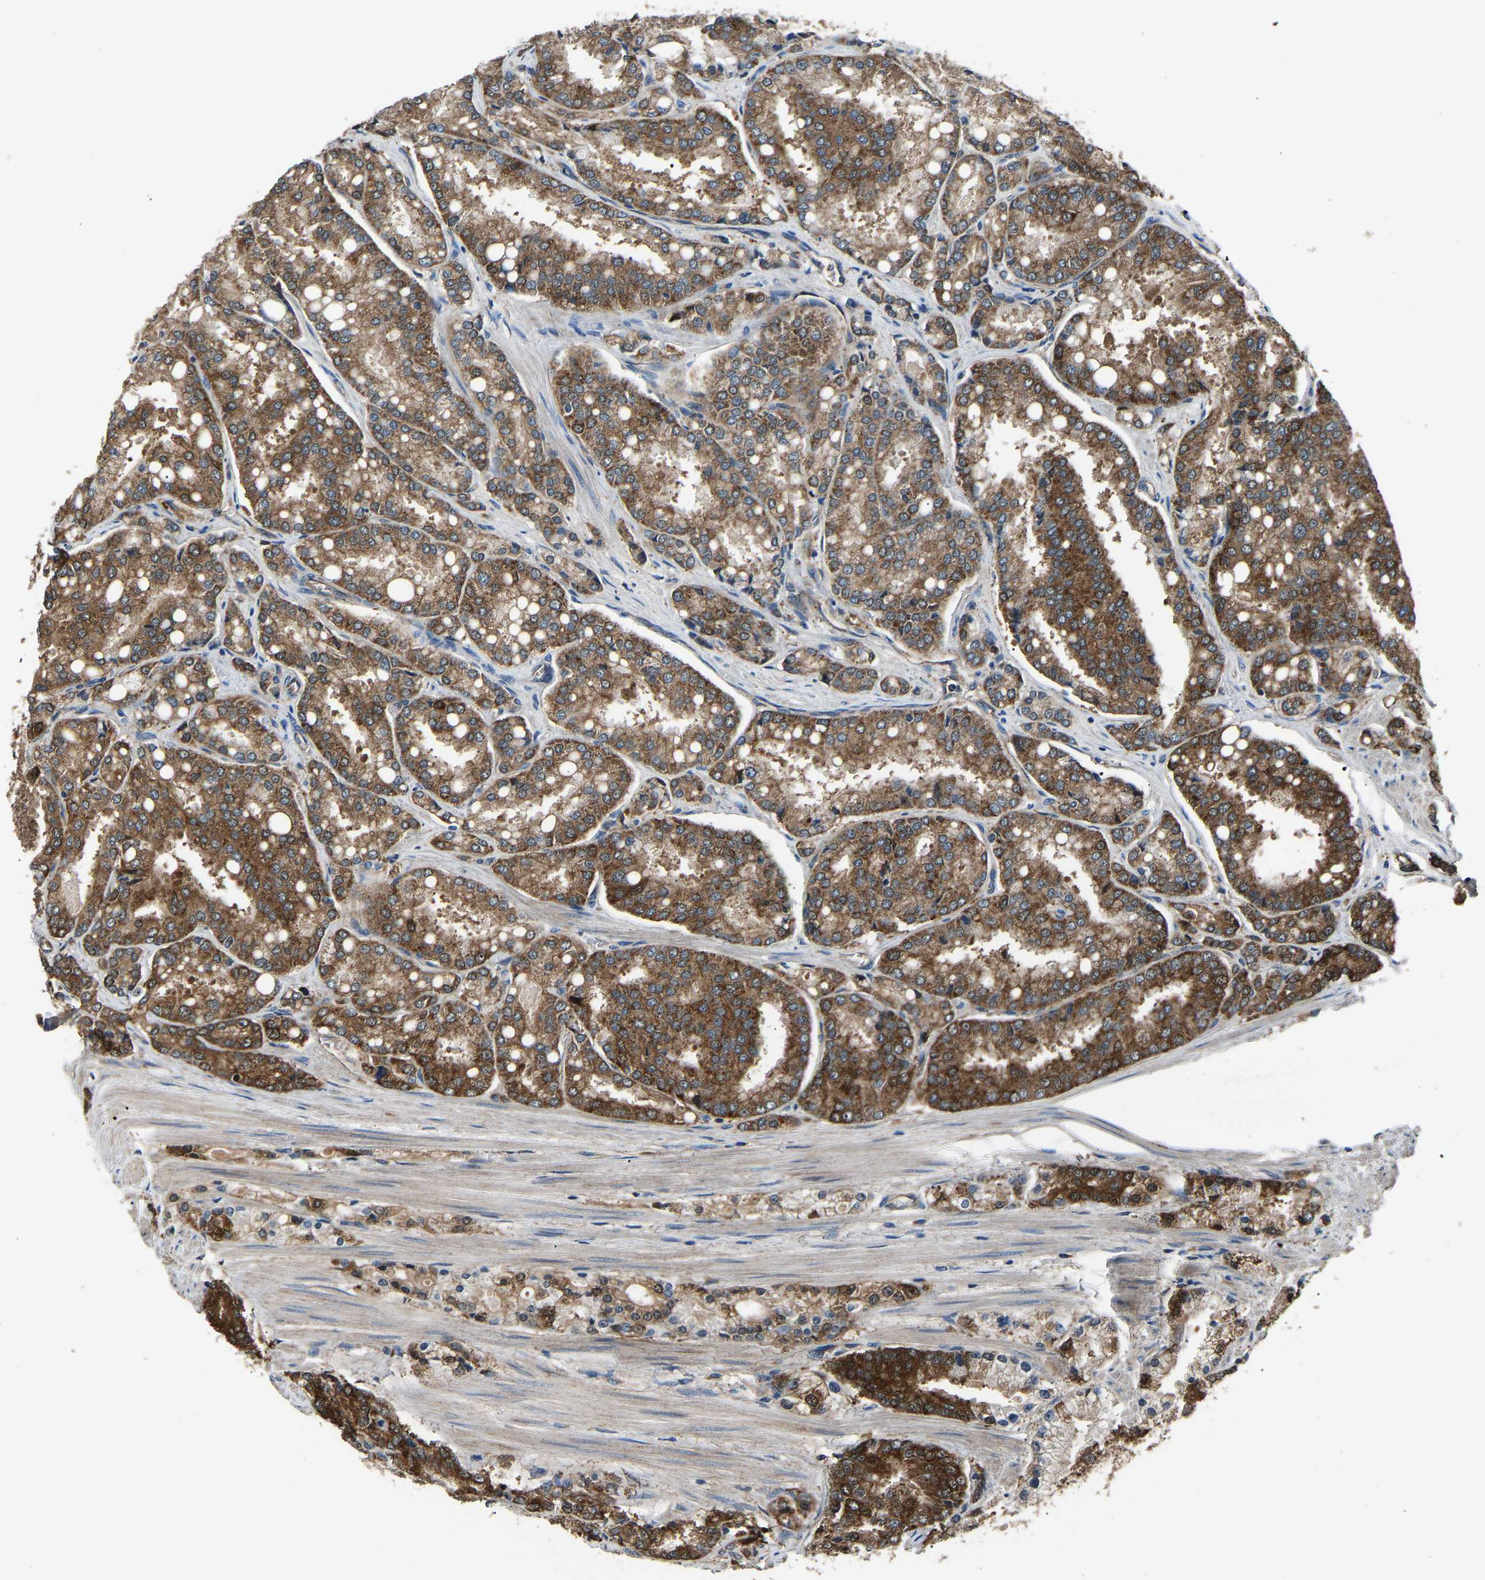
{"staining": {"intensity": "strong", "quantity": ">75%", "location": "cytoplasmic/membranous"}, "tissue": "prostate cancer", "cell_type": "Tumor cells", "image_type": "cancer", "snomed": [{"axis": "morphology", "description": "Adenocarcinoma, High grade"}, {"axis": "topography", "description": "Prostate"}], "caption": "High-magnification brightfield microscopy of prostate adenocarcinoma (high-grade) stained with DAB (brown) and counterstained with hematoxylin (blue). tumor cells exhibit strong cytoplasmic/membranous staining is seen in approximately>75% of cells. (DAB (3,3'-diaminobenzidine) IHC with brightfield microscopy, high magnification).", "gene": "GGCT", "patient": {"sex": "male", "age": 50}}